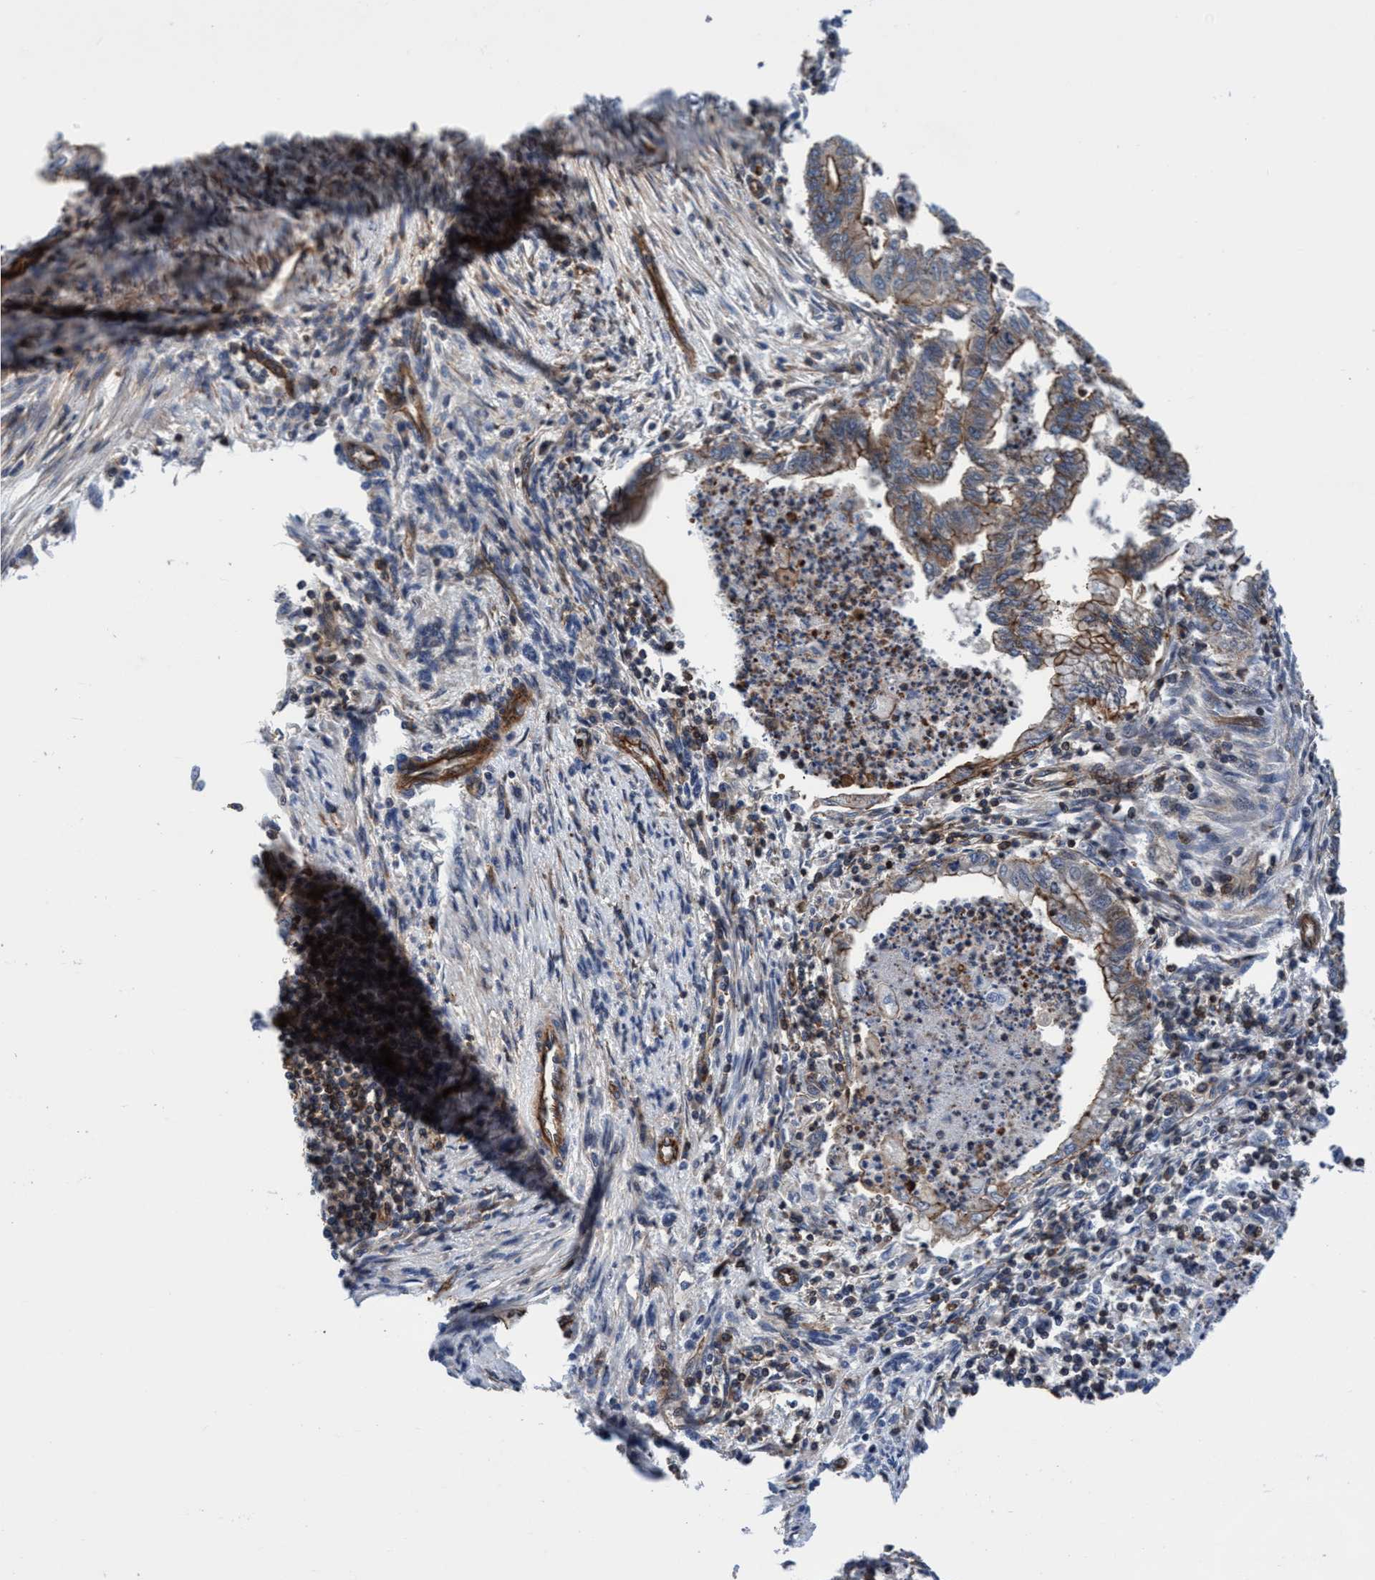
{"staining": {"intensity": "strong", "quantity": ">75%", "location": "cytoplasmic/membranous"}, "tissue": "endometrial cancer", "cell_type": "Tumor cells", "image_type": "cancer", "snomed": [{"axis": "morphology", "description": "Polyp, NOS"}, {"axis": "morphology", "description": "Adenocarcinoma, NOS"}, {"axis": "morphology", "description": "Adenoma, NOS"}, {"axis": "topography", "description": "Endometrium"}], "caption": "Protein expression analysis of endometrial adenocarcinoma demonstrates strong cytoplasmic/membranous positivity in approximately >75% of tumor cells.", "gene": "MCM3AP", "patient": {"sex": "female", "age": 79}}